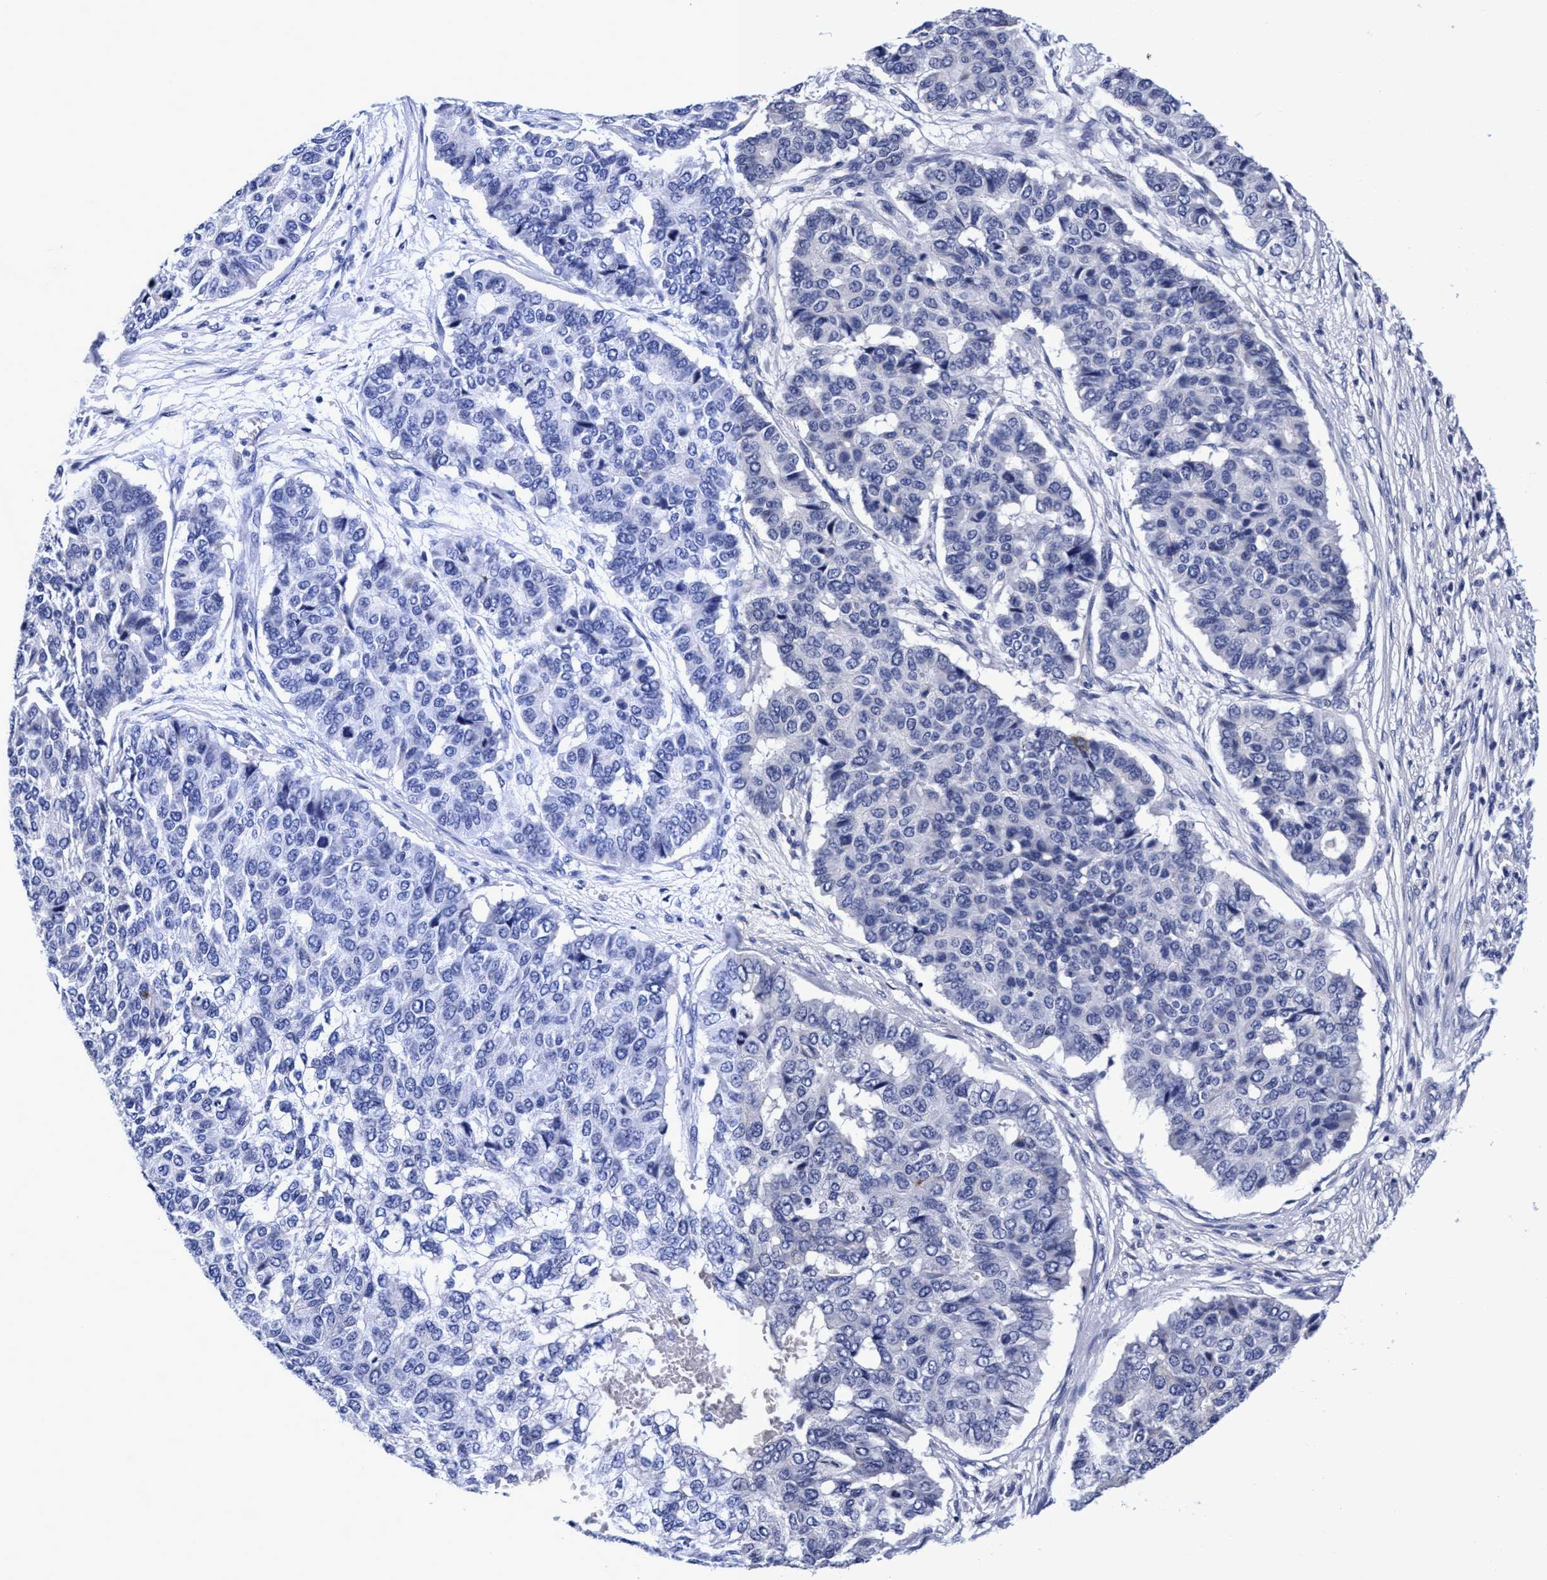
{"staining": {"intensity": "negative", "quantity": "none", "location": "none"}, "tissue": "pancreatic cancer", "cell_type": "Tumor cells", "image_type": "cancer", "snomed": [{"axis": "morphology", "description": "Adenocarcinoma, NOS"}, {"axis": "topography", "description": "Pancreas"}], "caption": "IHC of human pancreatic cancer exhibits no staining in tumor cells. (DAB immunohistochemistry visualized using brightfield microscopy, high magnification).", "gene": "PLPPR1", "patient": {"sex": "male", "age": 50}}